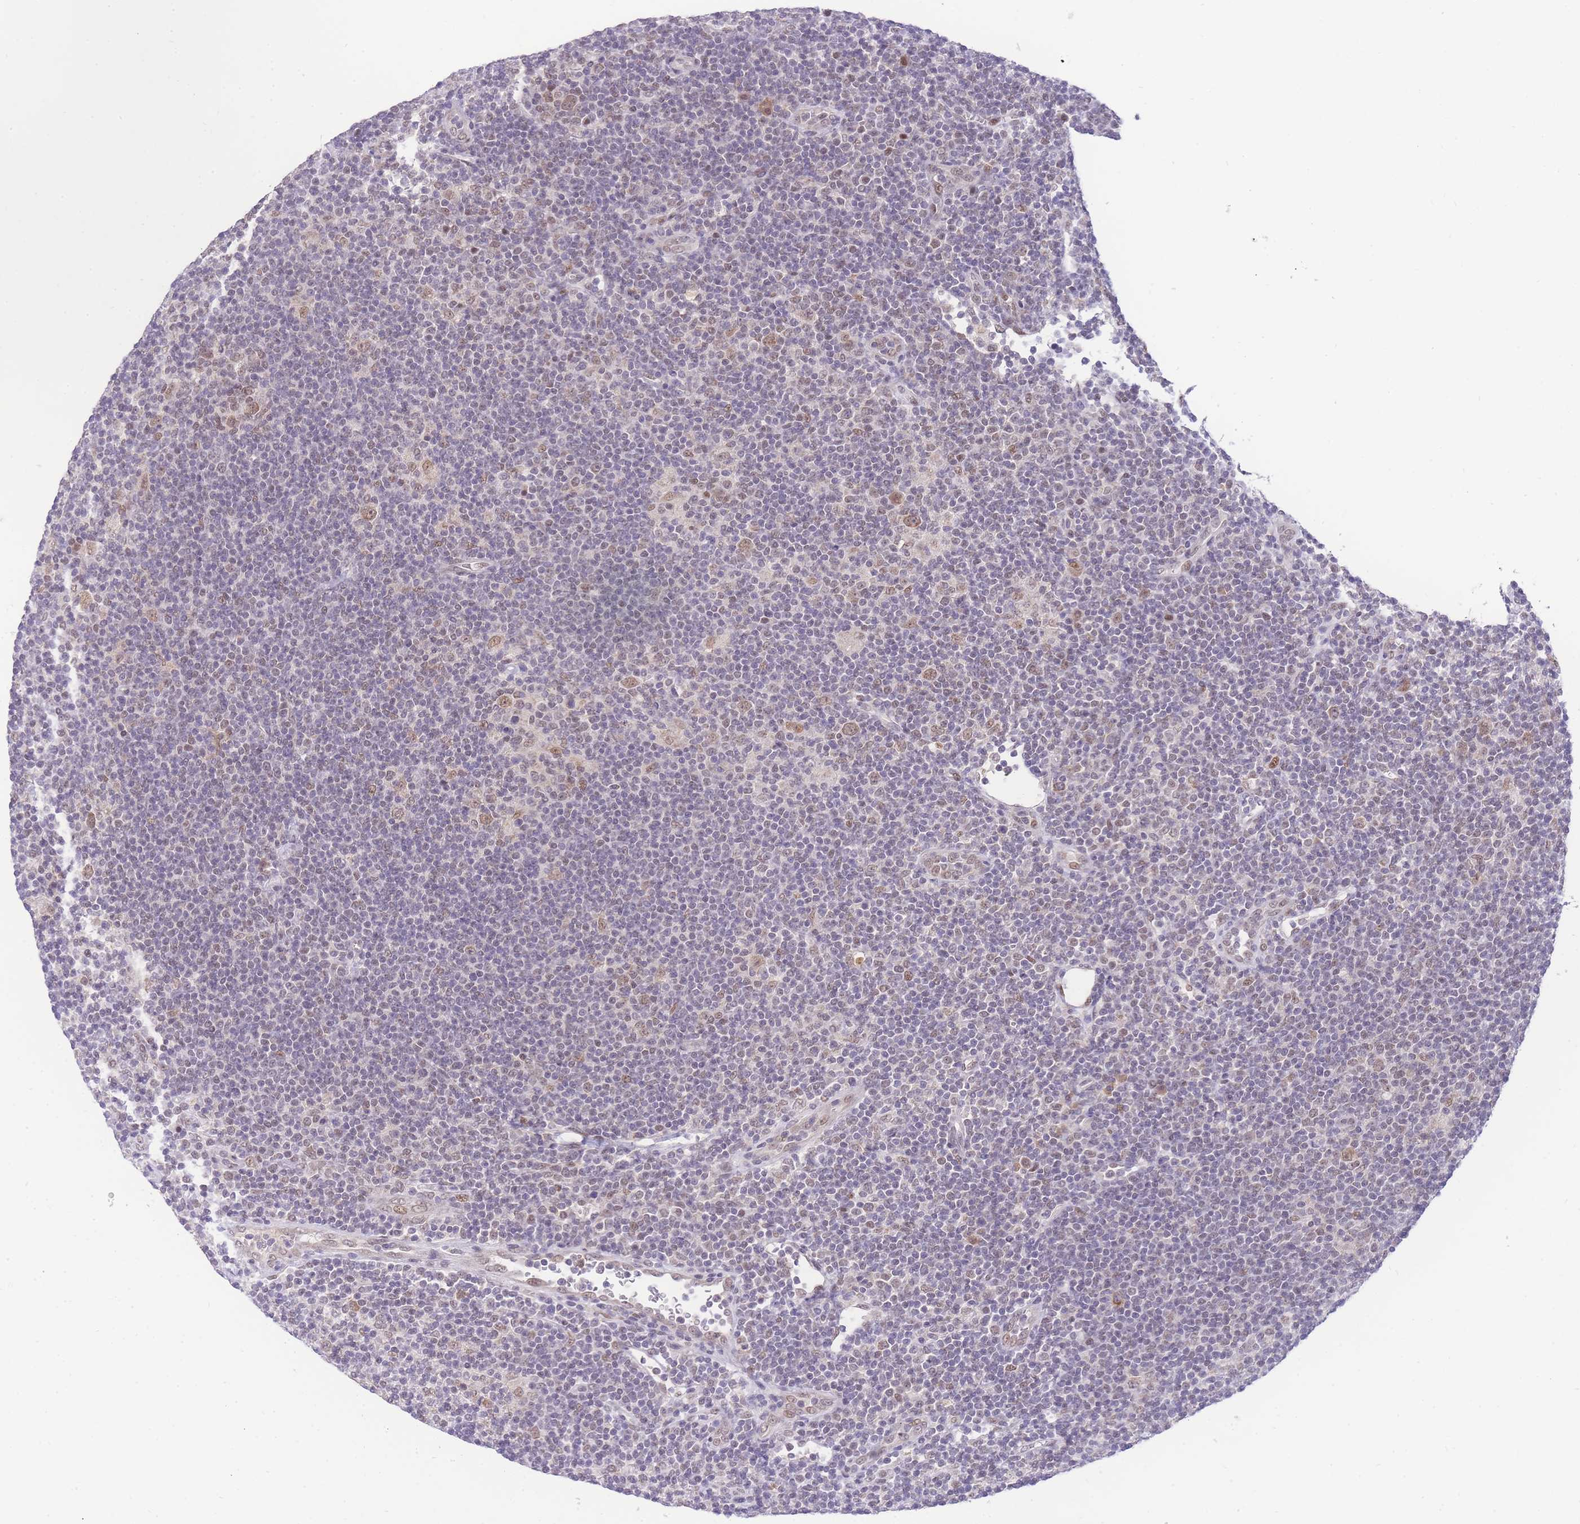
{"staining": {"intensity": "weak", "quantity": ">75%", "location": "nuclear"}, "tissue": "lymphoma", "cell_type": "Tumor cells", "image_type": "cancer", "snomed": [{"axis": "morphology", "description": "Hodgkin's disease, NOS"}, {"axis": "topography", "description": "Lymph node"}], "caption": "Brown immunohistochemical staining in Hodgkin's disease exhibits weak nuclear positivity in approximately >75% of tumor cells.", "gene": "PUS10", "patient": {"sex": "female", "age": 57}}